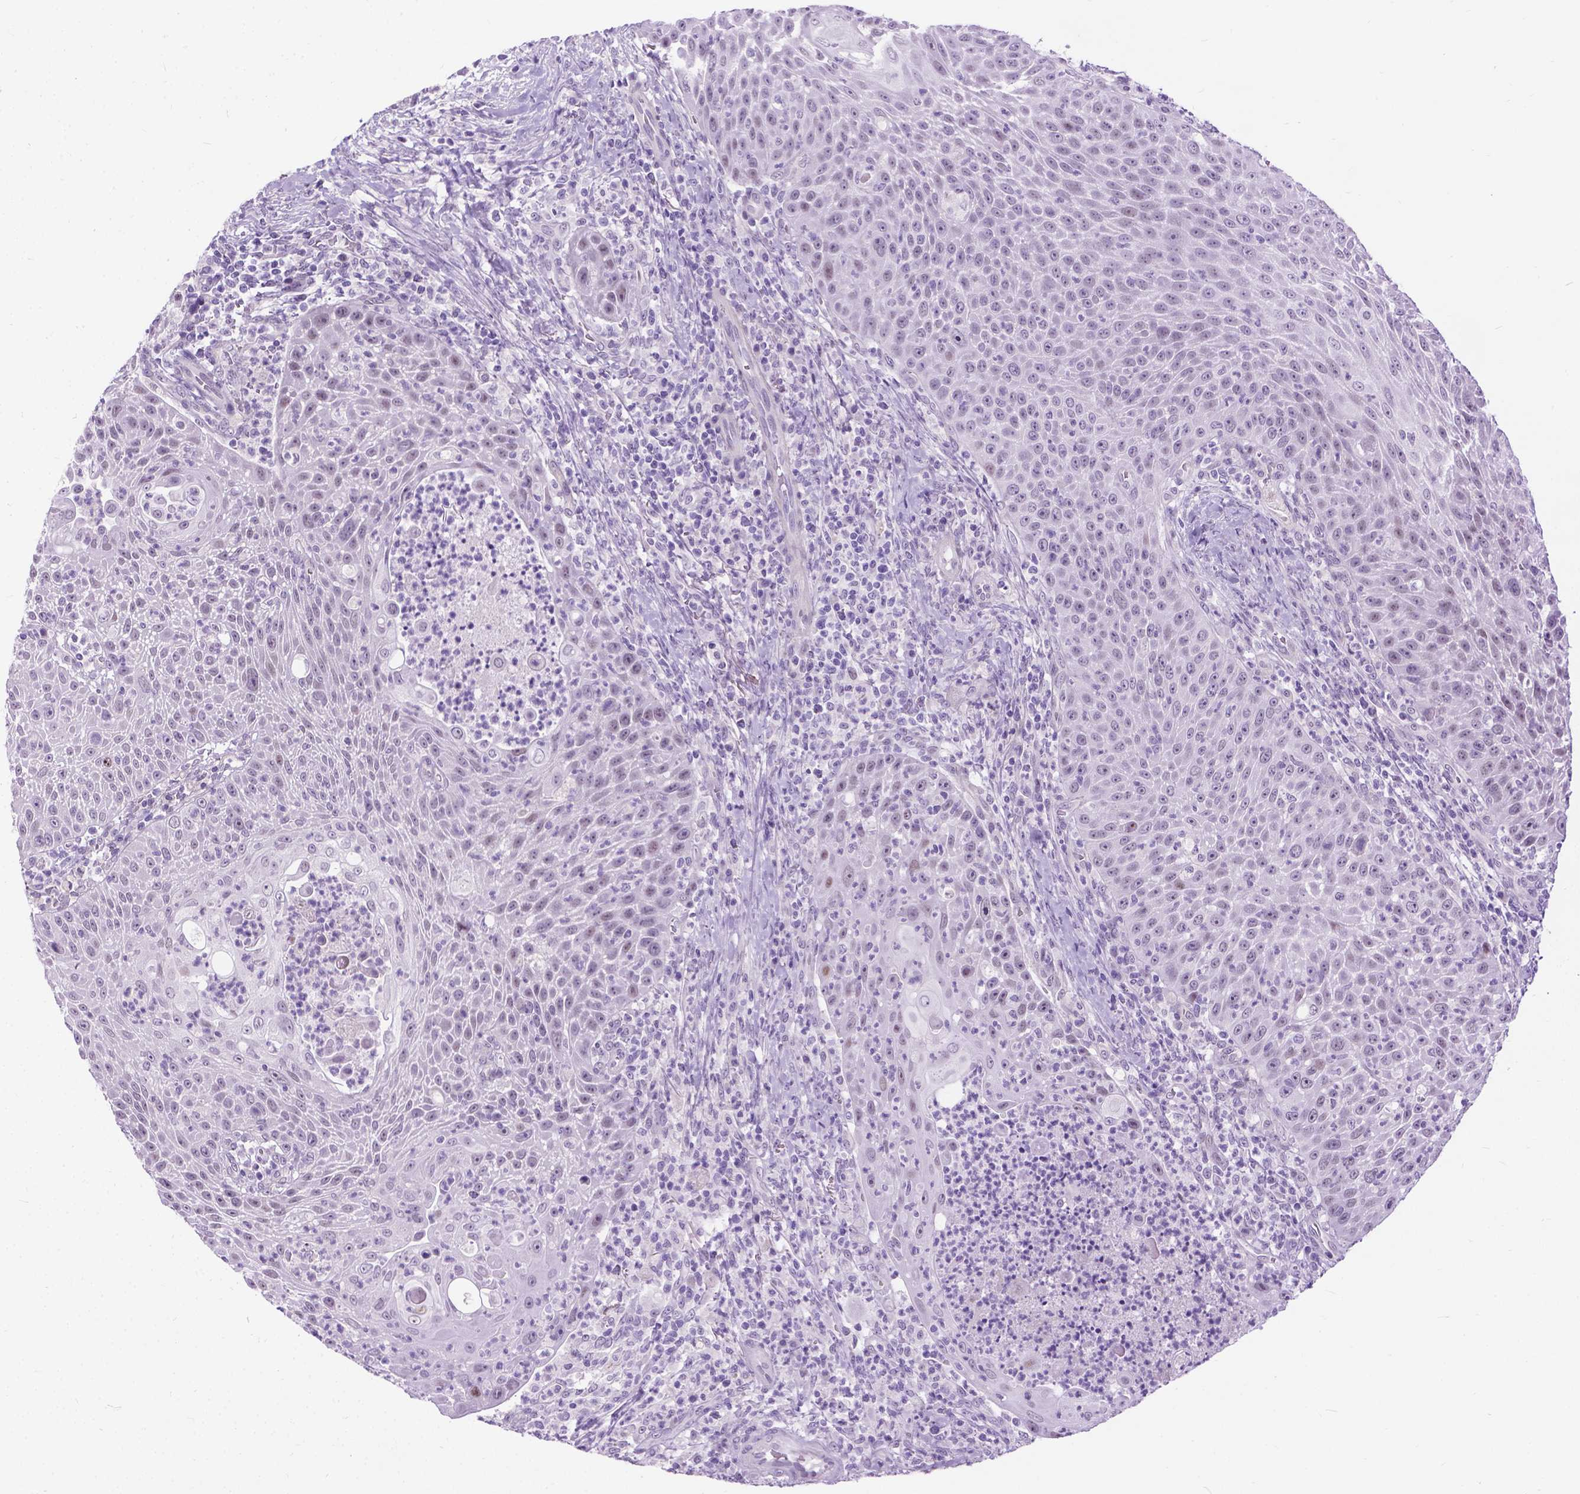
{"staining": {"intensity": "weak", "quantity": "<25%", "location": "nuclear"}, "tissue": "head and neck cancer", "cell_type": "Tumor cells", "image_type": "cancer", "snomed": [{"axis": "morphology", "description": "Squamous cell carcinoma, NOS"}, {"axis": "topography", "description": "Head-Neck"}], "caption": "The image shows no significant positivity in tumor cells of head and neck cancer.", "gene": "PROB1", "patient": {"sex": "male", "age": 69}}